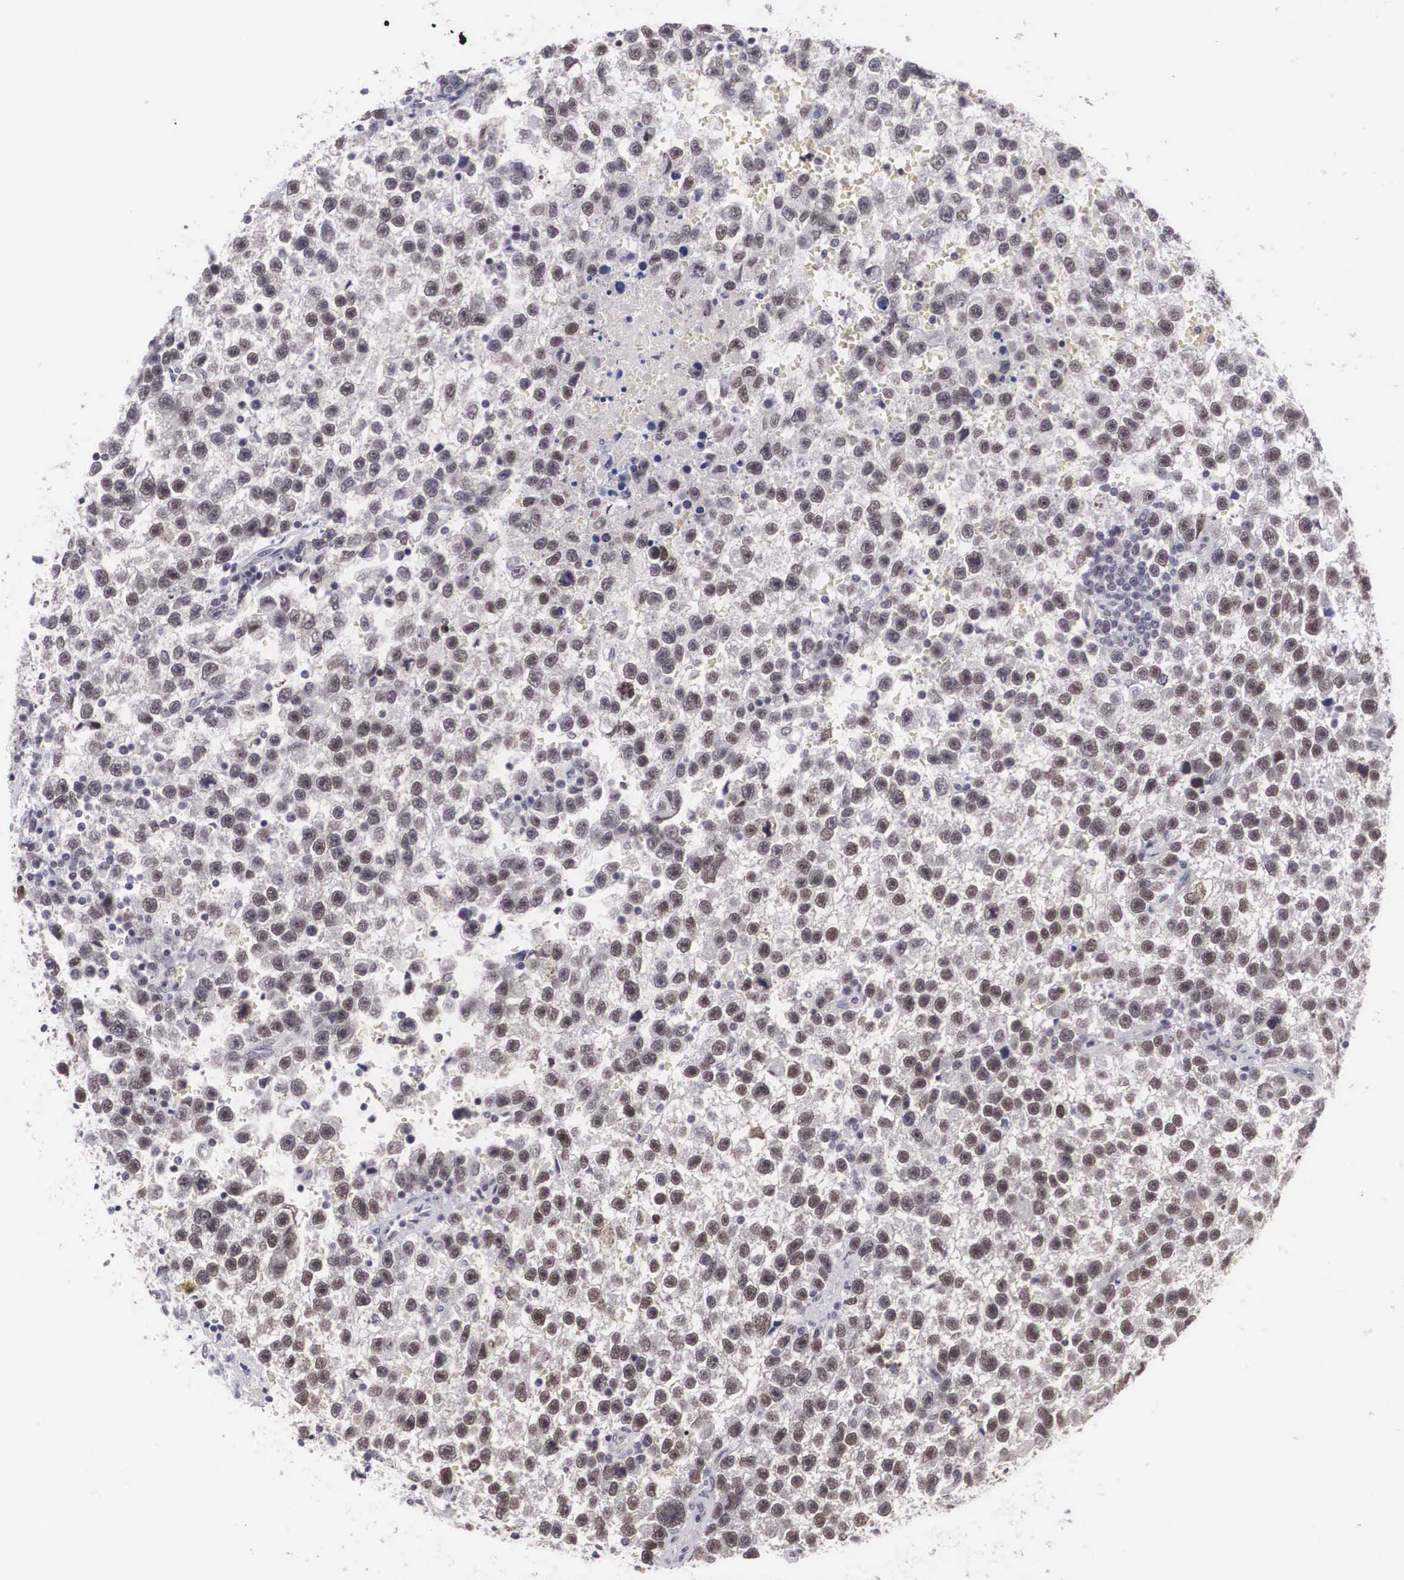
{"staining": {"intensity": "negative", "quantity": "none", "location": "none"}, "tissue": "testis cancer", "cell_type": "Tumor cells", "image_type": "cancer", "snomed": [{"axis": "morphology", "description": "Seminoma, NOS"}, {"axis": "topography", "description": "Testis"}], "caption": "This is a photomicrograph of immunohistochemistry staining of testis cancer (seminoma), which shows no expression in tumor cells.", "gene": "MORC2", "patient": {"sex": "male", "age": 33}}